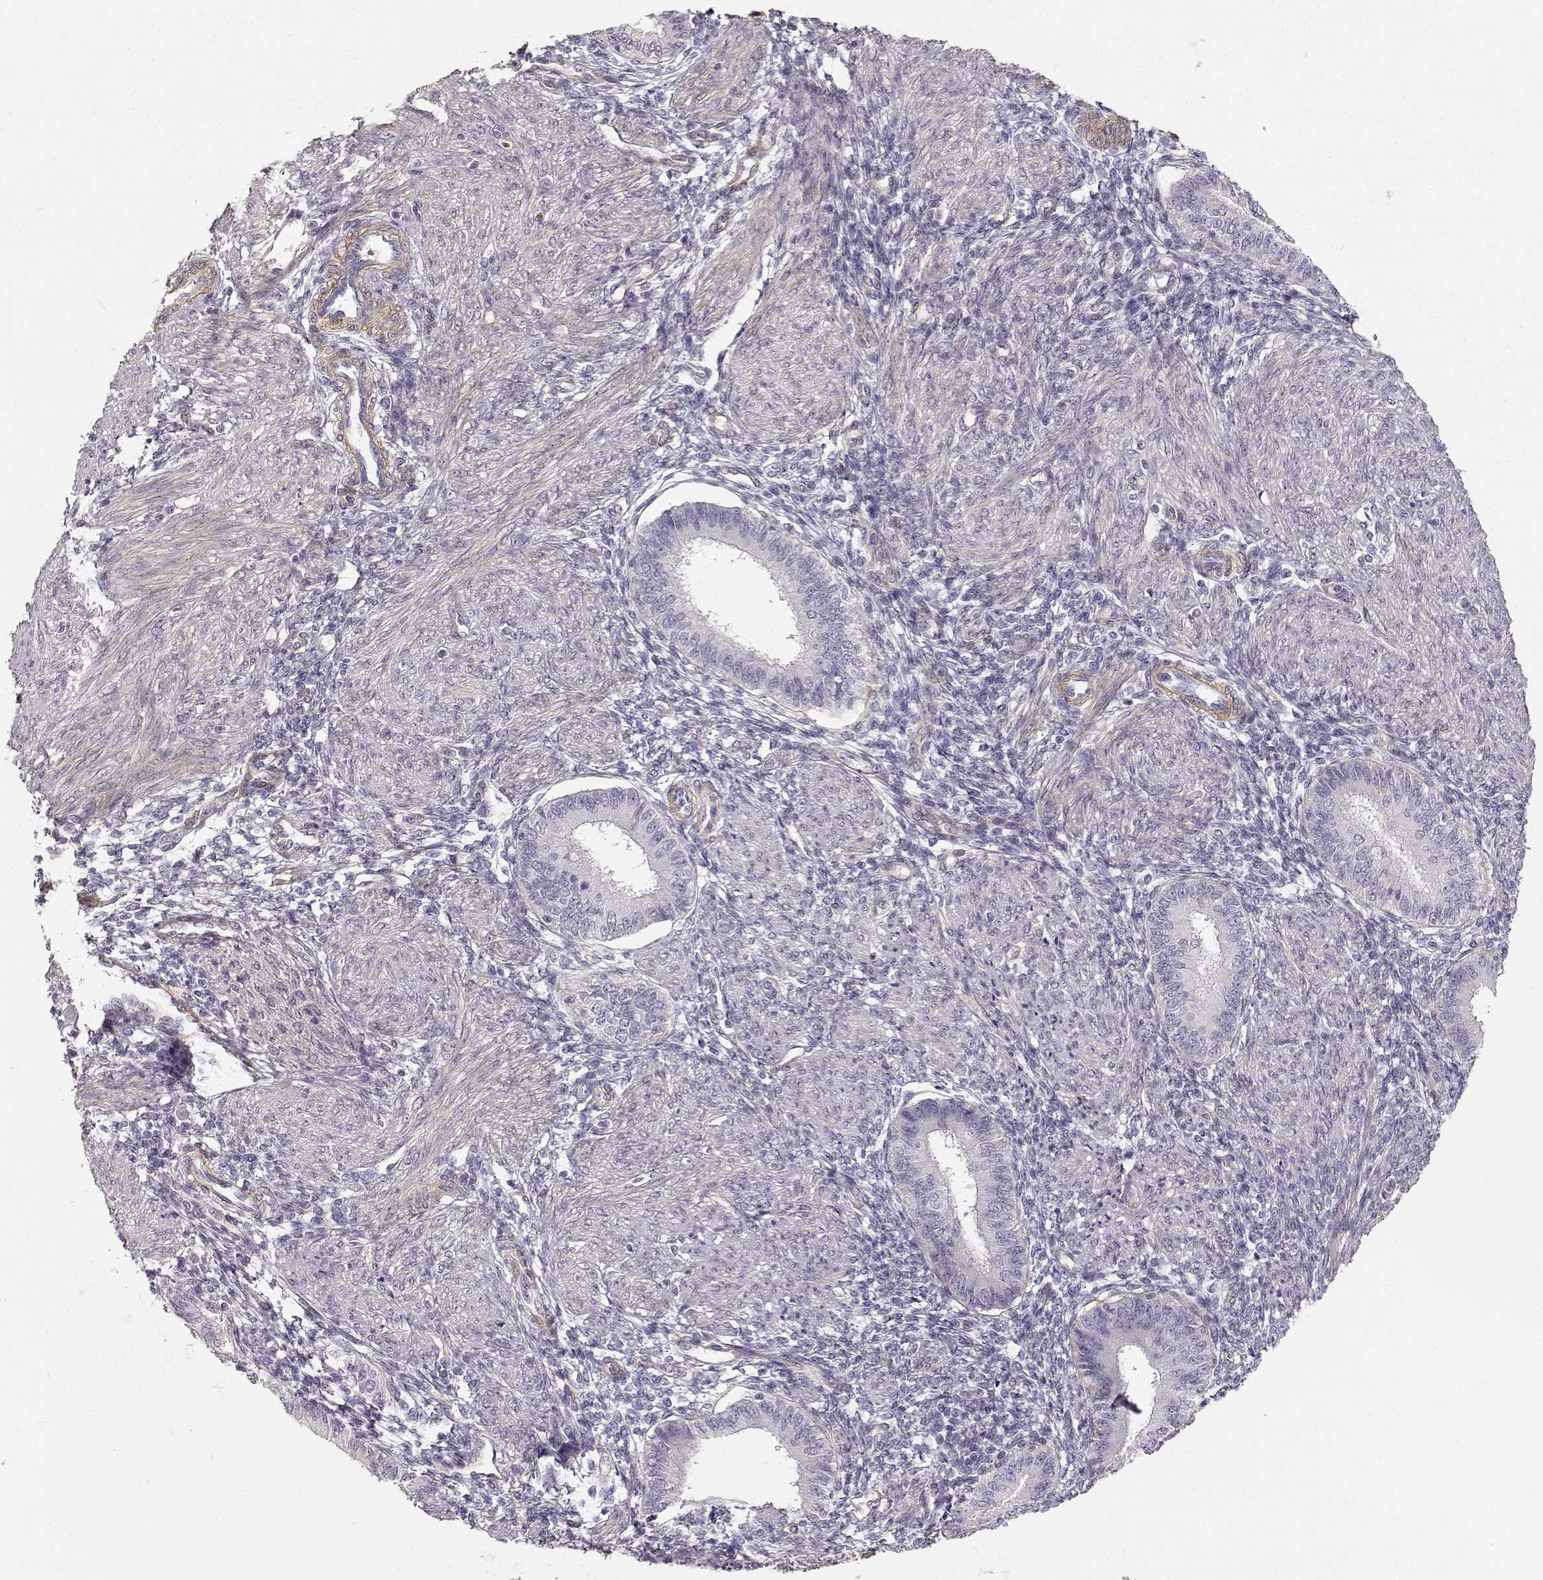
{"staining": {"intensity": "negative", "quantity": "none", "location": "none"}, "tissue": "endometrium", "cell_type": "Cells in endometrial stroma", "image_type": "normal", "snomed": [{"axis": "morphology", "description": "Normal tissue, NOS"}, {"axis": "topography", "description": "Endometrium"}], "caption": "High power microscopy photomicrograph of an immunohistochemistry image of benign endometrium, revealing no significant staining in cells in endometrial stroma. Nuclei are stained in blue.", "gene": "LAMC1", "patient": {"sex": "female", "age": 39}}